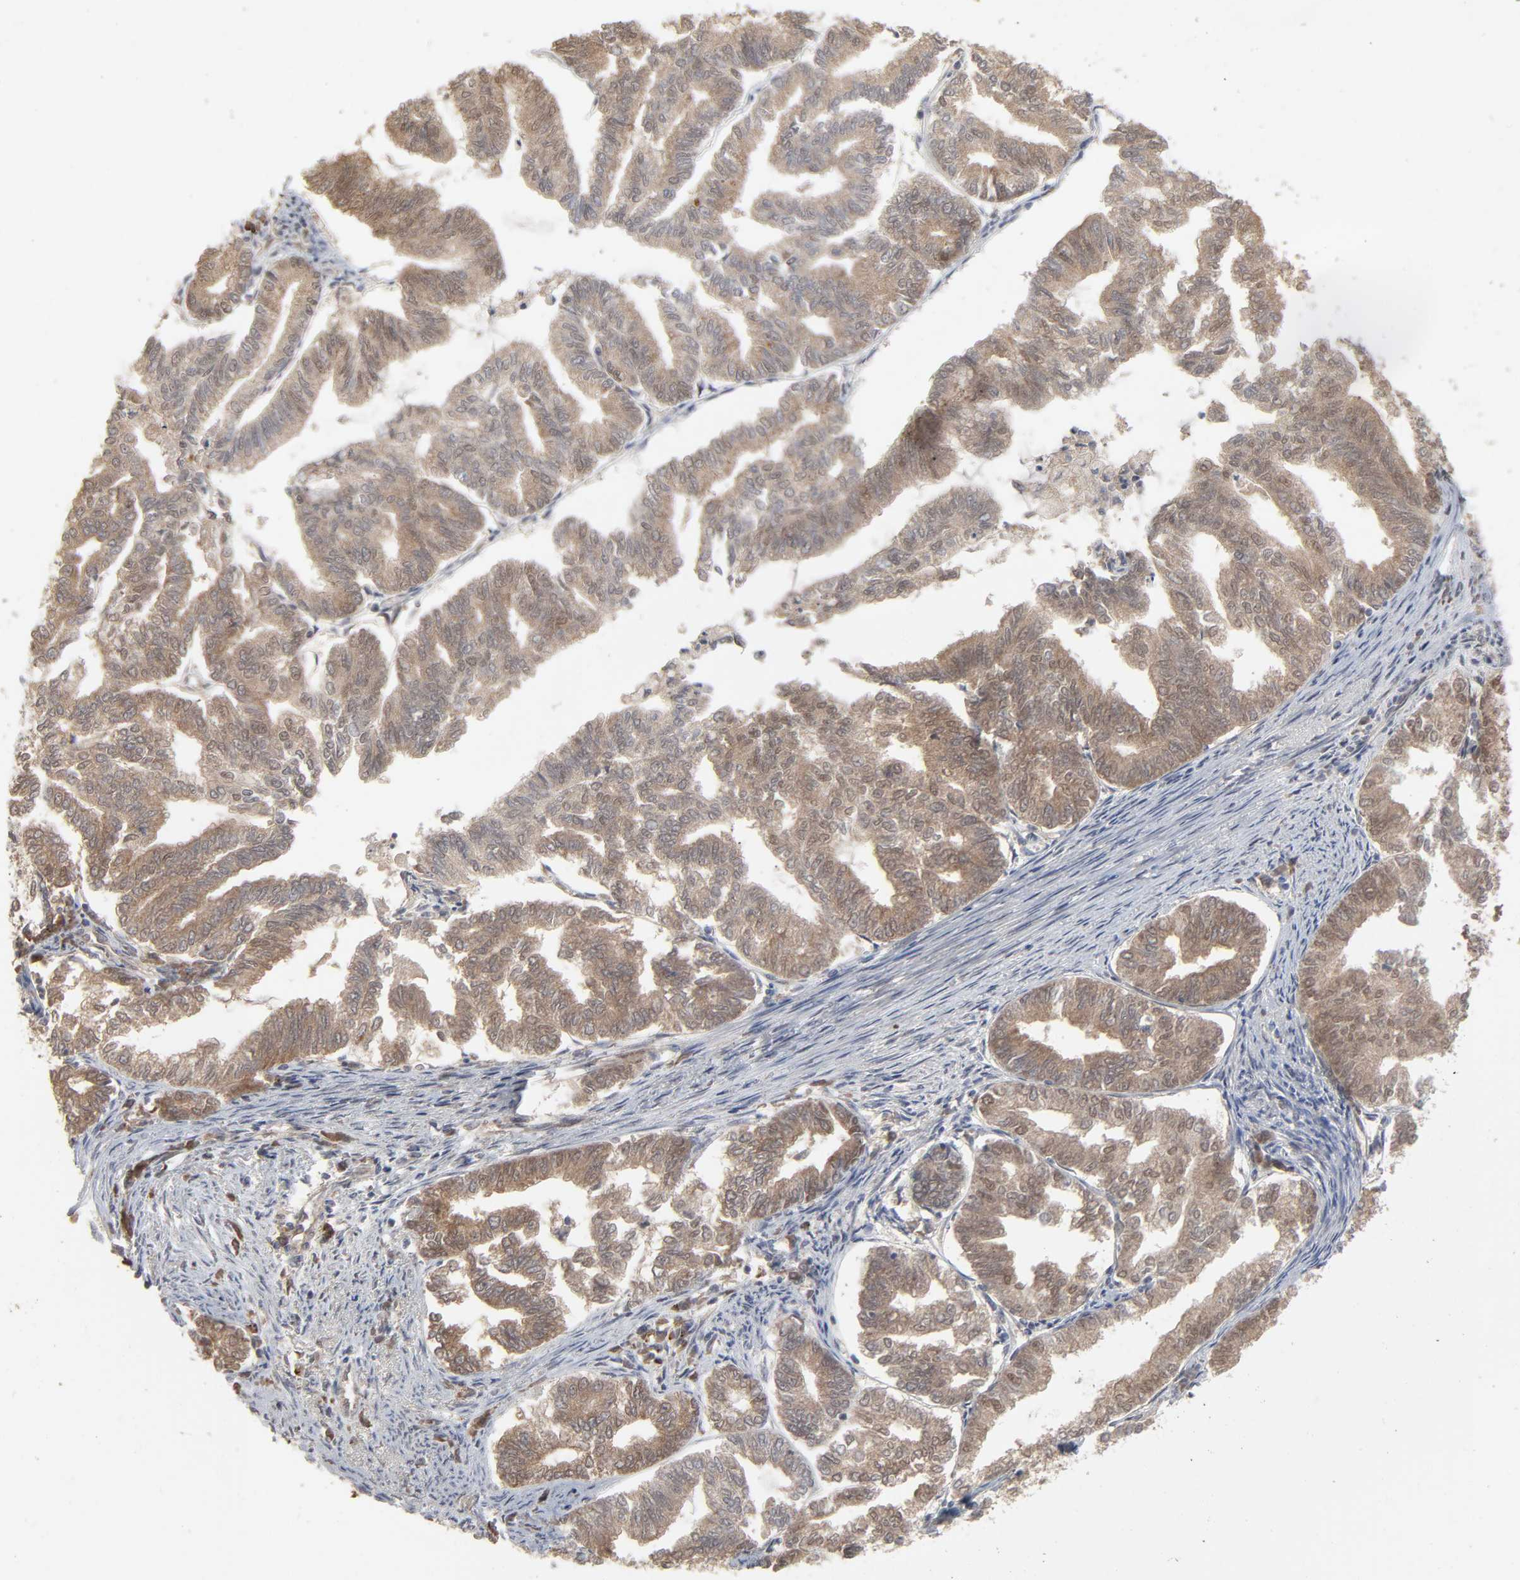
{"staining": {"intensity": "weak", "quantity": ">75%", "location": "cytoplasmic/membranous"}, "tissue": "endometrial cancer", "cell_type": "Tumor cells", "image_type": "cancer", "snomed": [{"axis": "morphology", "description": "Adenocarcinoma, NOS"}, {"axis": "topography", "description": "Endometrium"}], "caption": "This photomicrograph demonstrates immunohistochemistry (IHC) staining of endometrial adenocarcinoma, with low weak cytoplasmic/membranous staining in about >75% of tumor cells.", "gene": "SCFD1", "patient": {"sex": "female", "age": 79}}